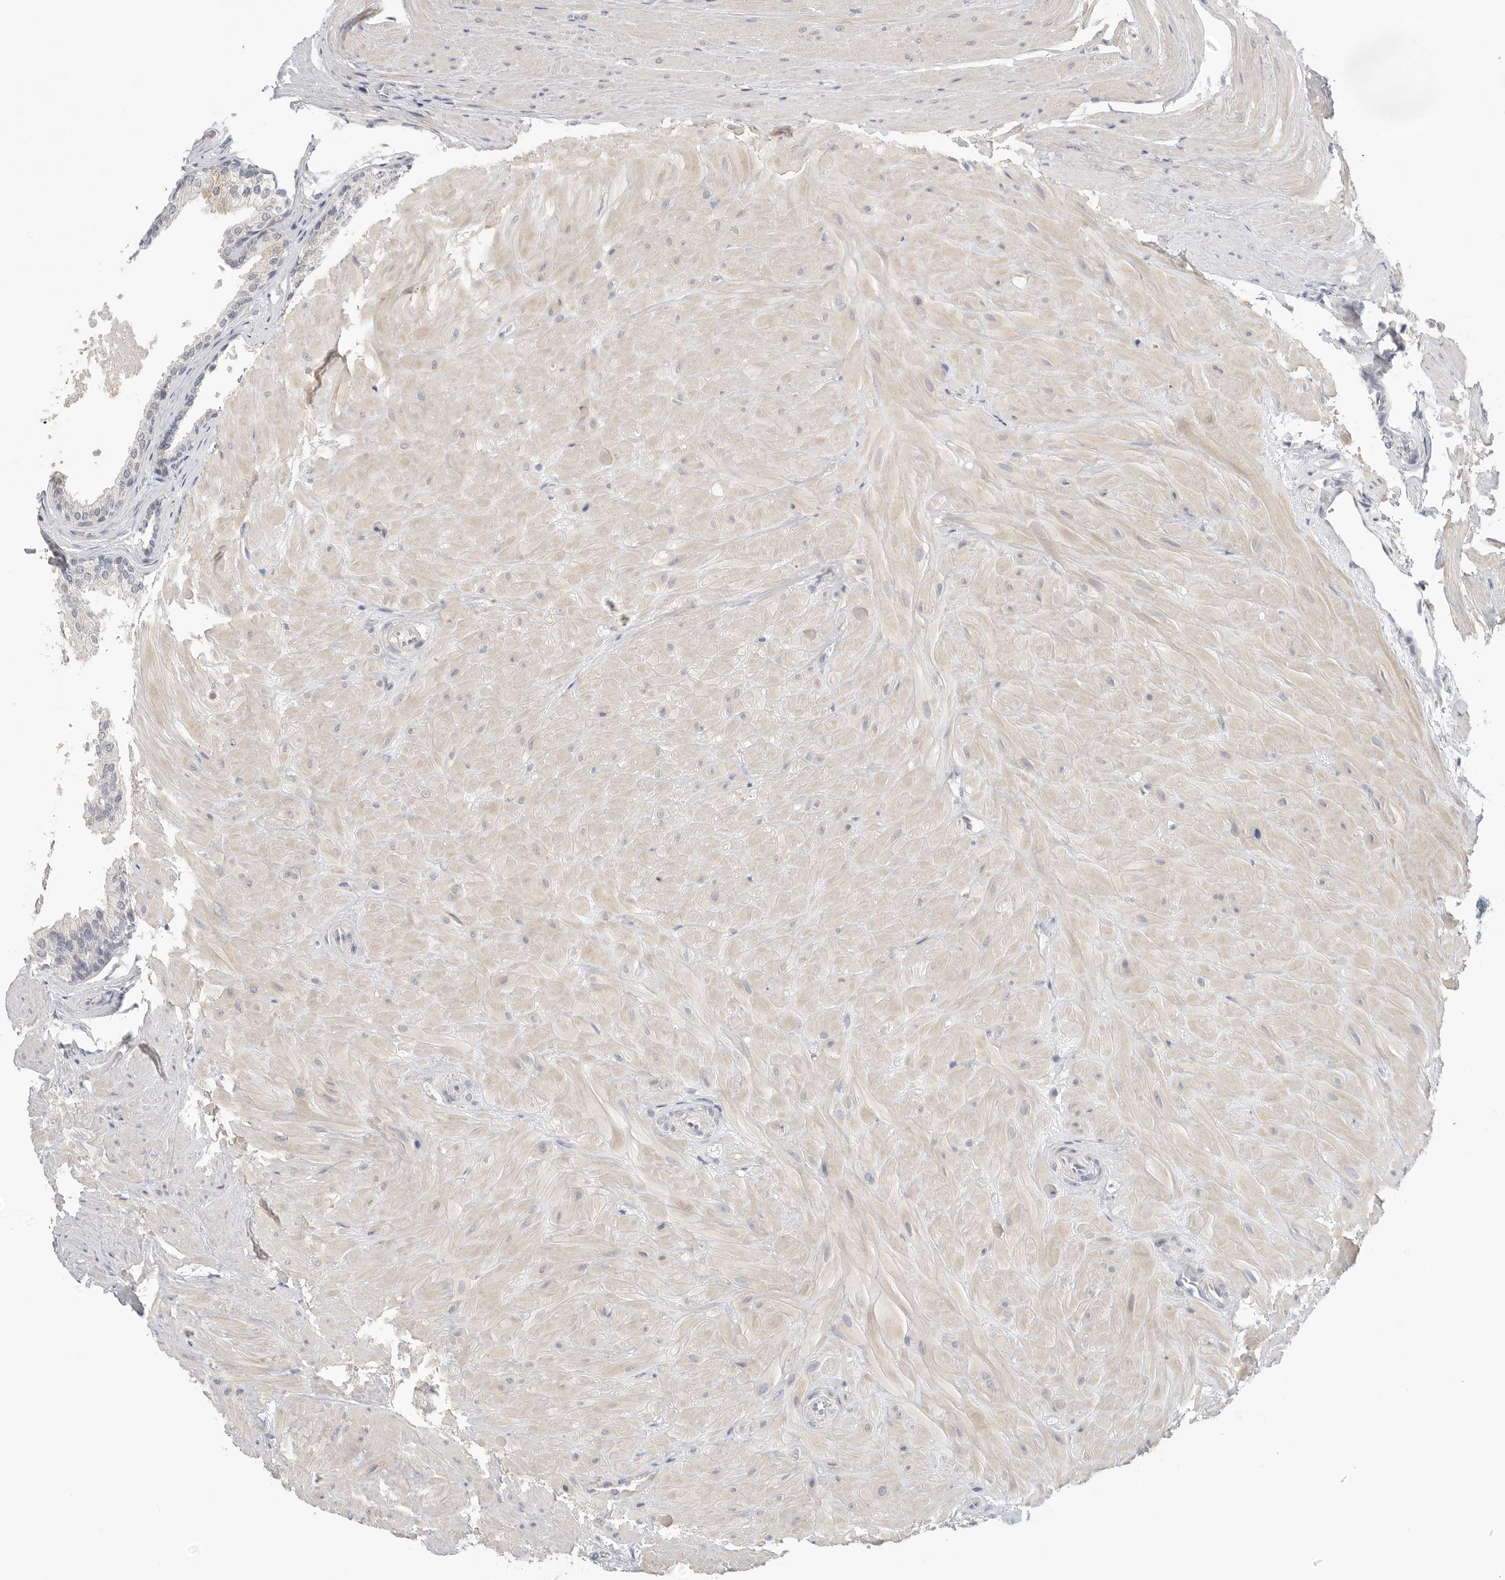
{"staining": {"intensity": "negative", "quantity": "none", "location": "none"}, "tissue": "seminal vesicle", "cell_type": "Glandular cells", "image_type": "normal", "snomed": [{"axis": "morphology", "description": "Normal tissue, NOS"}, {"axis": "topography", "description": "Prostate"}, {"axis": "topography", "description": "Seminal veicle"}], "caption": "DAB (3,3'-diaminobenzidine) immunohistochemical staining of benign seminal vesicle shows no significant staining in glandular cells.", "gene": "FBN2", "patient": {"sex": "male", "age": 51}}